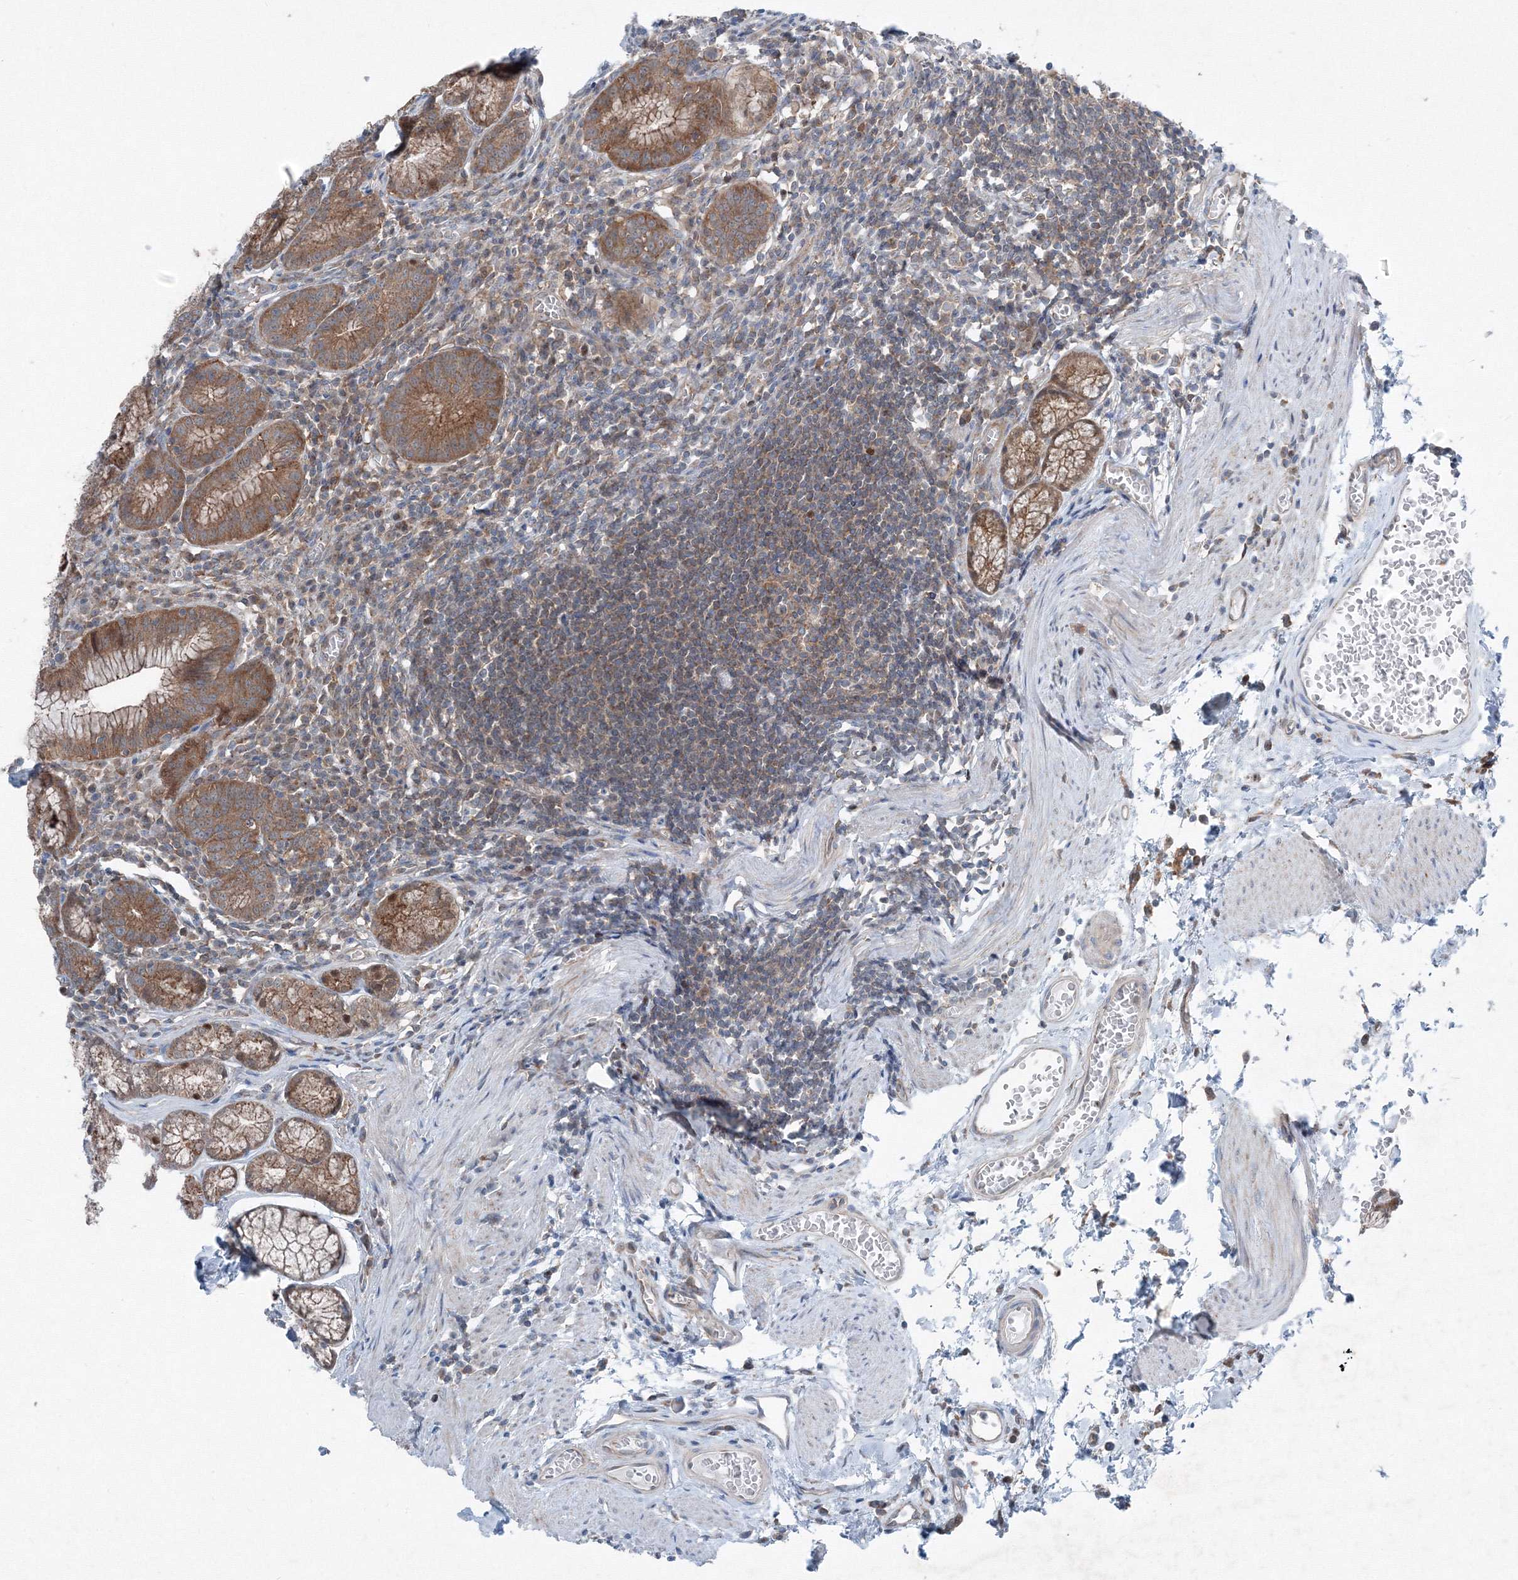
{"staining": {"intensity": "strong", "quantity": ">75%", "location": "cytoplasmic/membranous,nuclear"}, "tissue": "stomach", "cell_type": "Glandular cells", "image_type": "normal", "snomed": [{"axis": "morphology", "description": "Normal tissue, NOS"}, {"axis": "topography", "description": "Stomach"}], "caption": "Glandular cells display strong cytoplasmic/membranous,nuclear staining in approximately >75% of cells in normal stomach. (brown staining indicates protein expression, while blue staining denotes nuclei).", "gene": "TPRKB", "patient": {"sex": "male", "age": 55}}